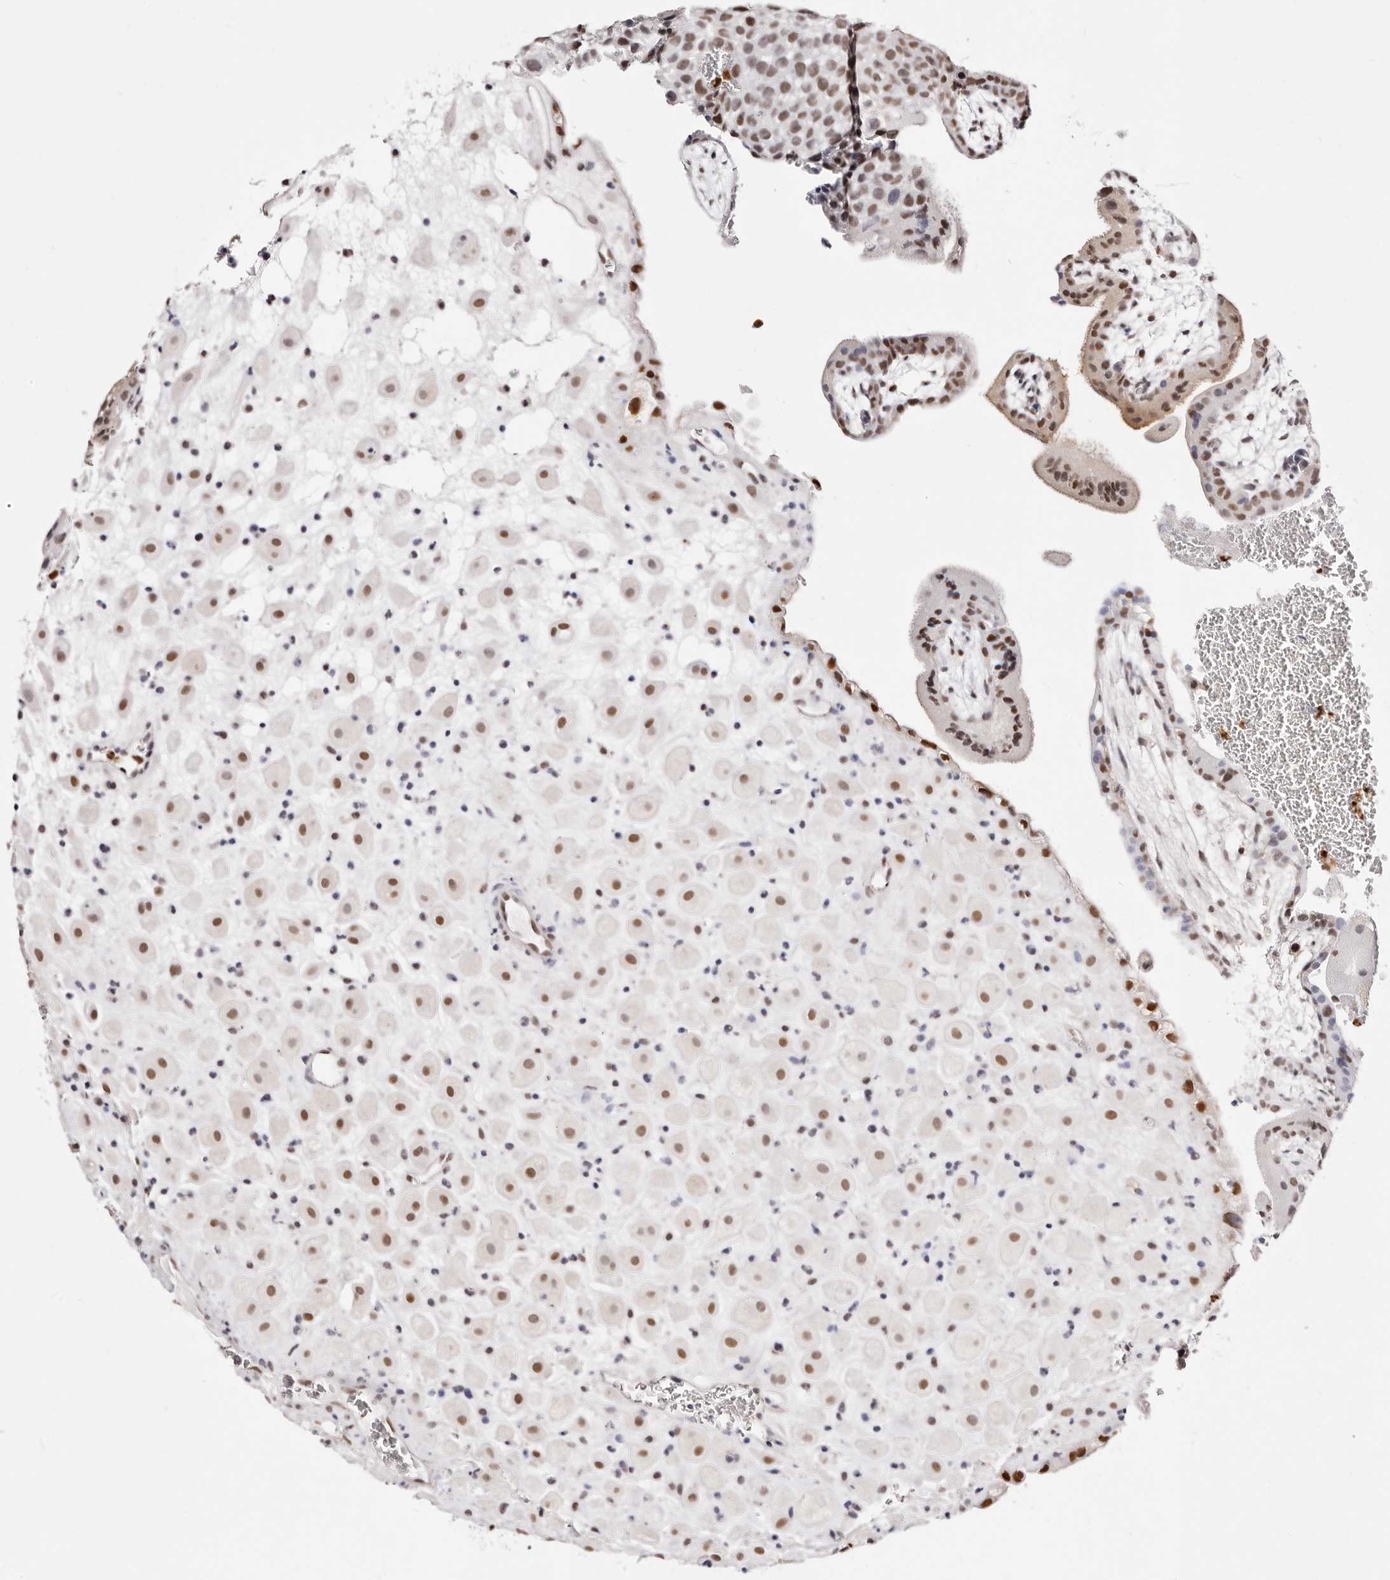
{"staining": {"intensity": "moderate", "quantity": ">75%", "location": "nuclear"}, "tissue": "placenta", "cell_type": "Trophoblastic cells", "image_type": "normal", "snomed": [{"axis": "morphology", "description": "Normal tissue, NOS"}, {"axis": "topography", "description": "Placenta"}], "caption": "Protein expression analysis of normal human placenta reveals moderate nuclear expression in about >75% of trophoblastic cells. The staining was performed using DAB (3,3'-diaminobenzidine) to visualize the protein expression in brown, while the nuclei were stained in blue with hematoxylin (Magnification: 20x).", "gene": "TKT", "patient": {"sex": "female", "age": 35}}